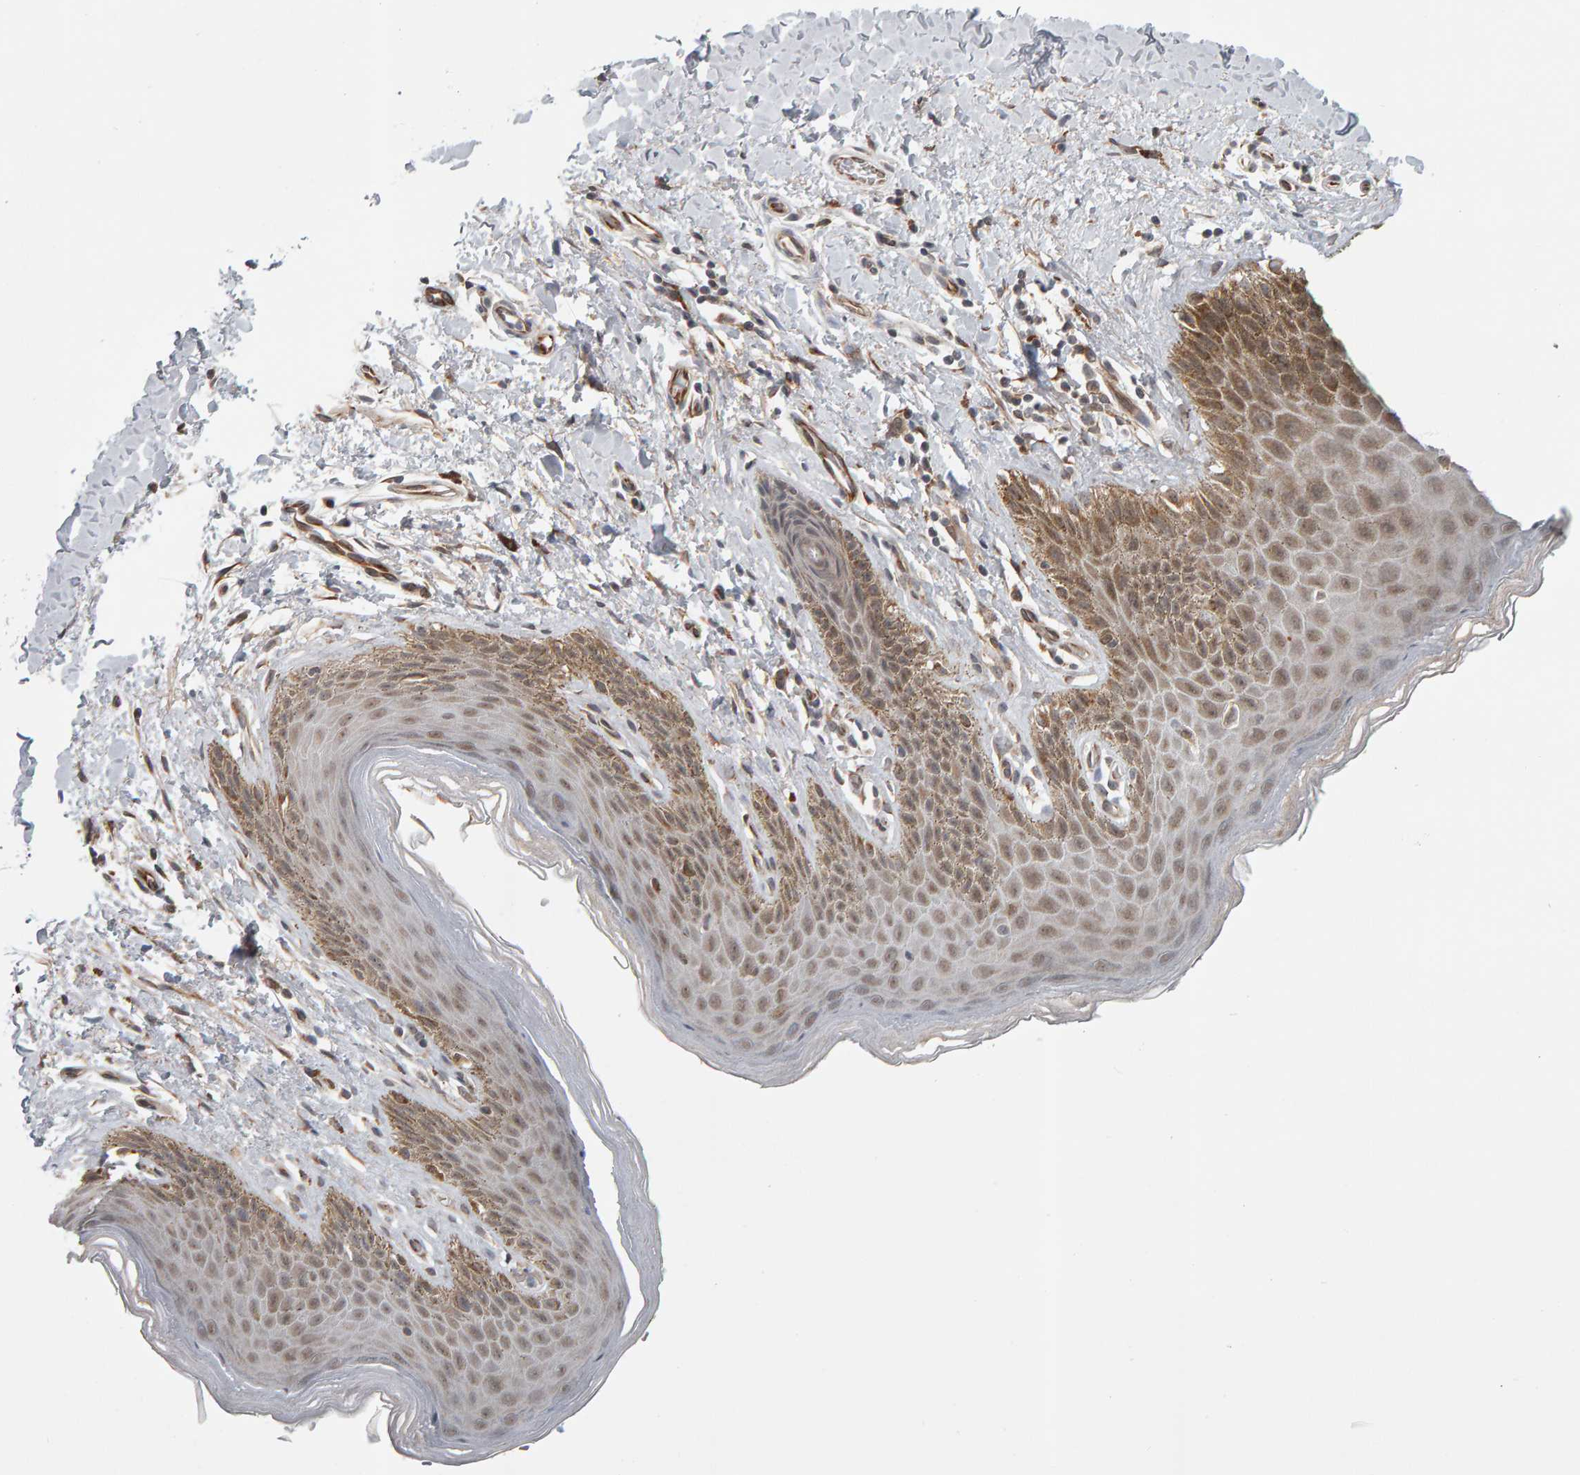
{"staining": {"intensity": "moderate", "quantity": ">75%", "location": "cytoplasmic/membranous"}, "tissue": "skin", "cell_type": "Epidermal cells", "image_type": "normal", "snomed": [{"axis": "morphology", "description": "Normal tissue, NOS"}, {"axis": "topography", "description": "Anal"}, {"axis": "topography", "description": "Peripheral nerve tissue"}], "caption": "Brown immunohistochemical staining in unremarkable human skin exhibits moderate cytoplasmic/membranous expression in approximately >75% of epidermal cells.", "gene": "DAP3", "patient": {"sex": "male", "age": 44}}